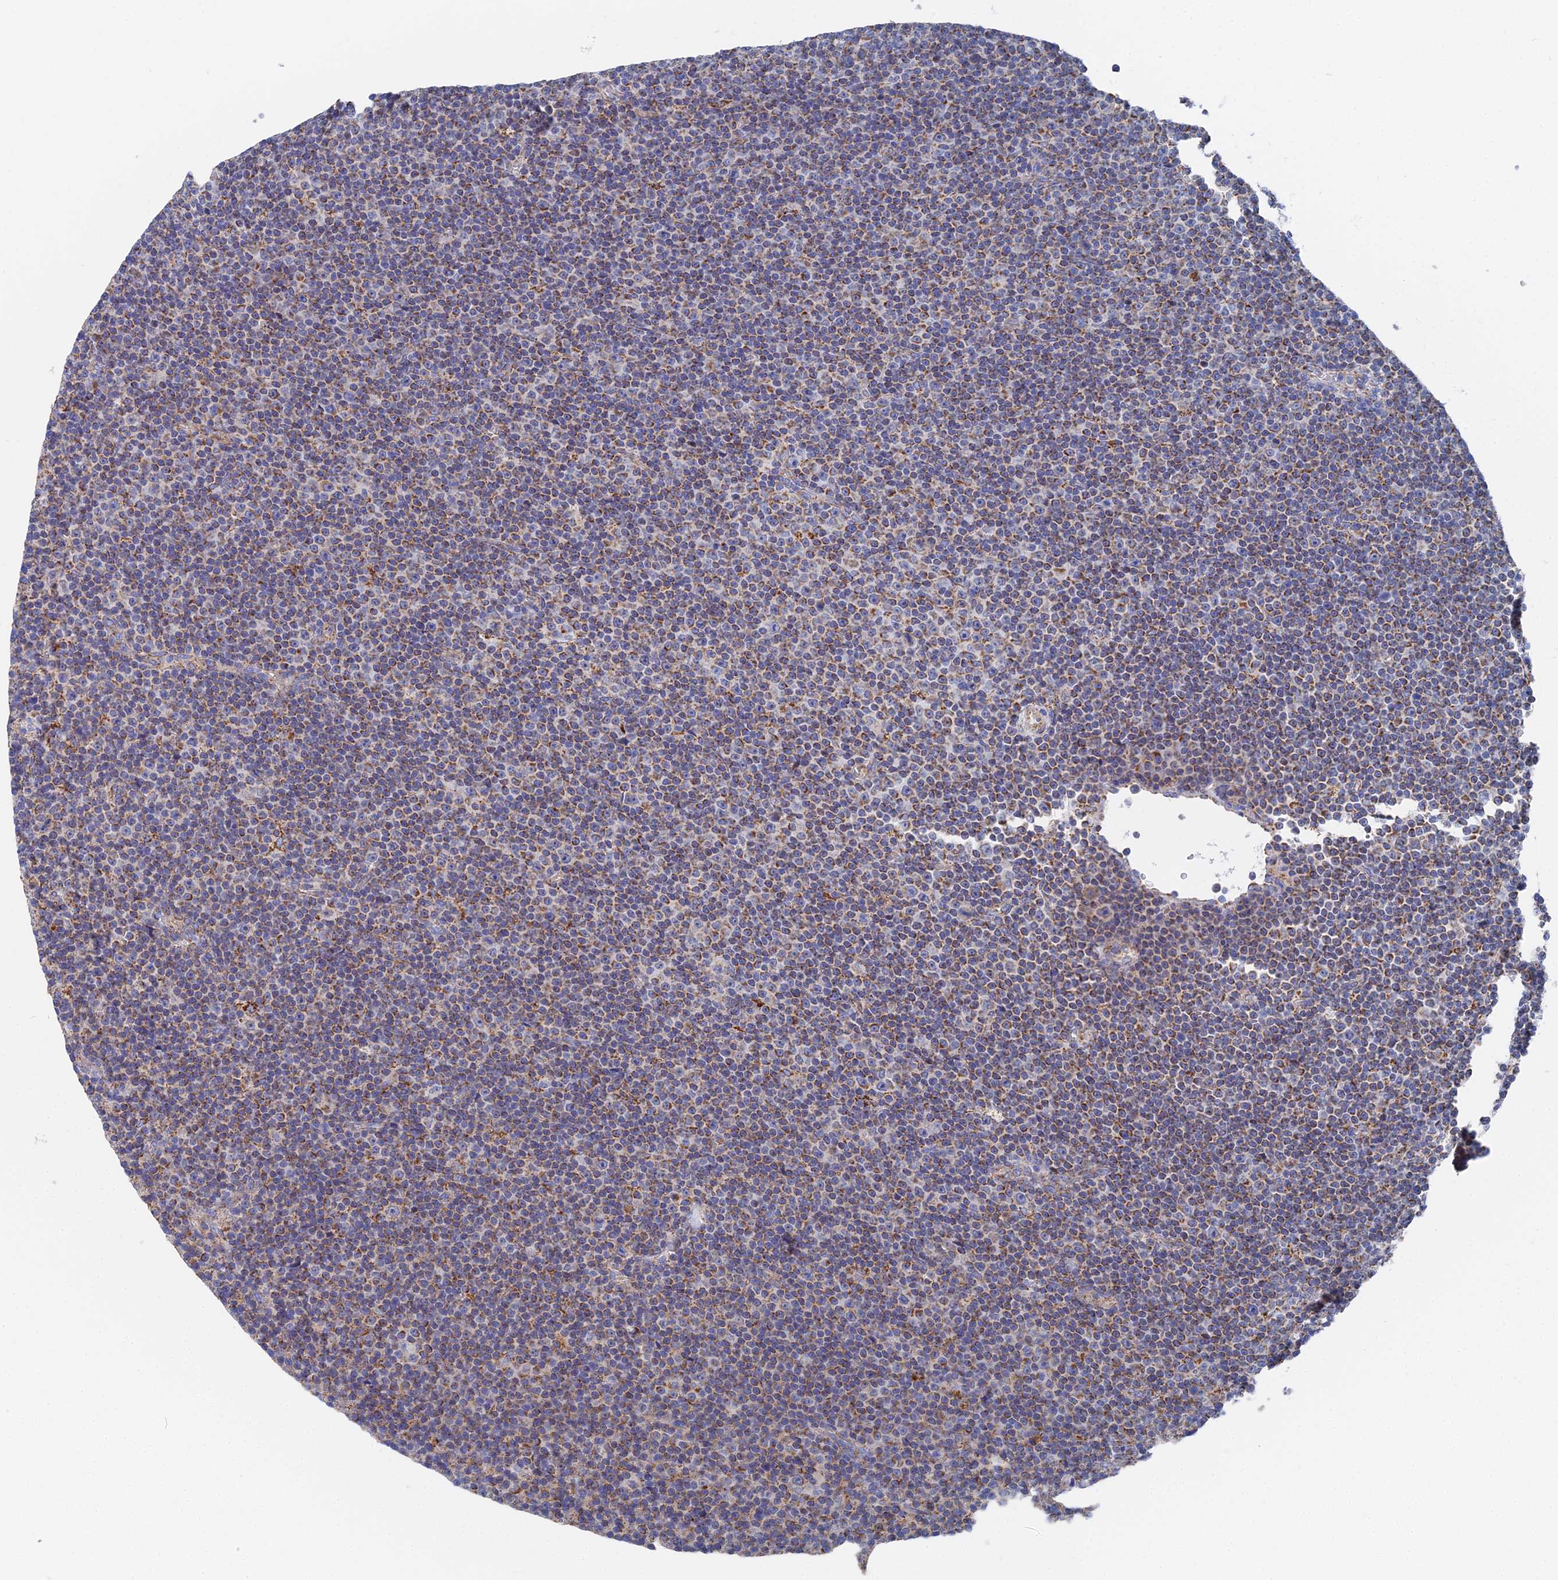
{"staining": {"intensity": "moderate", "quantity": "25%-75%", "location": "cytoplasmic/membranous"}, "tissue": "lymphoma", "cell_type": "Tumor cells", "image_type": "cancer", "snomed": [{"axis": "morphology", "description": "Malignant lymphoma, non-Hodgkin's type, Low grade"}, {"axis": "topography", "description": "Lymph node"}], "caption": "Lymphoma was stained to show a protein in brown. There is medium levels of moderate cytoplasmic/membranous positivity in approximately 25%-75% of tumor cells. (Stains: DAB (3,3'-diaminobenzidine) in brown, nuclei in blue, Microscopy: brightfield microscopy at high magnification).", "gene": "IFT80", "patient": {"sex": "female", "age": 67}}